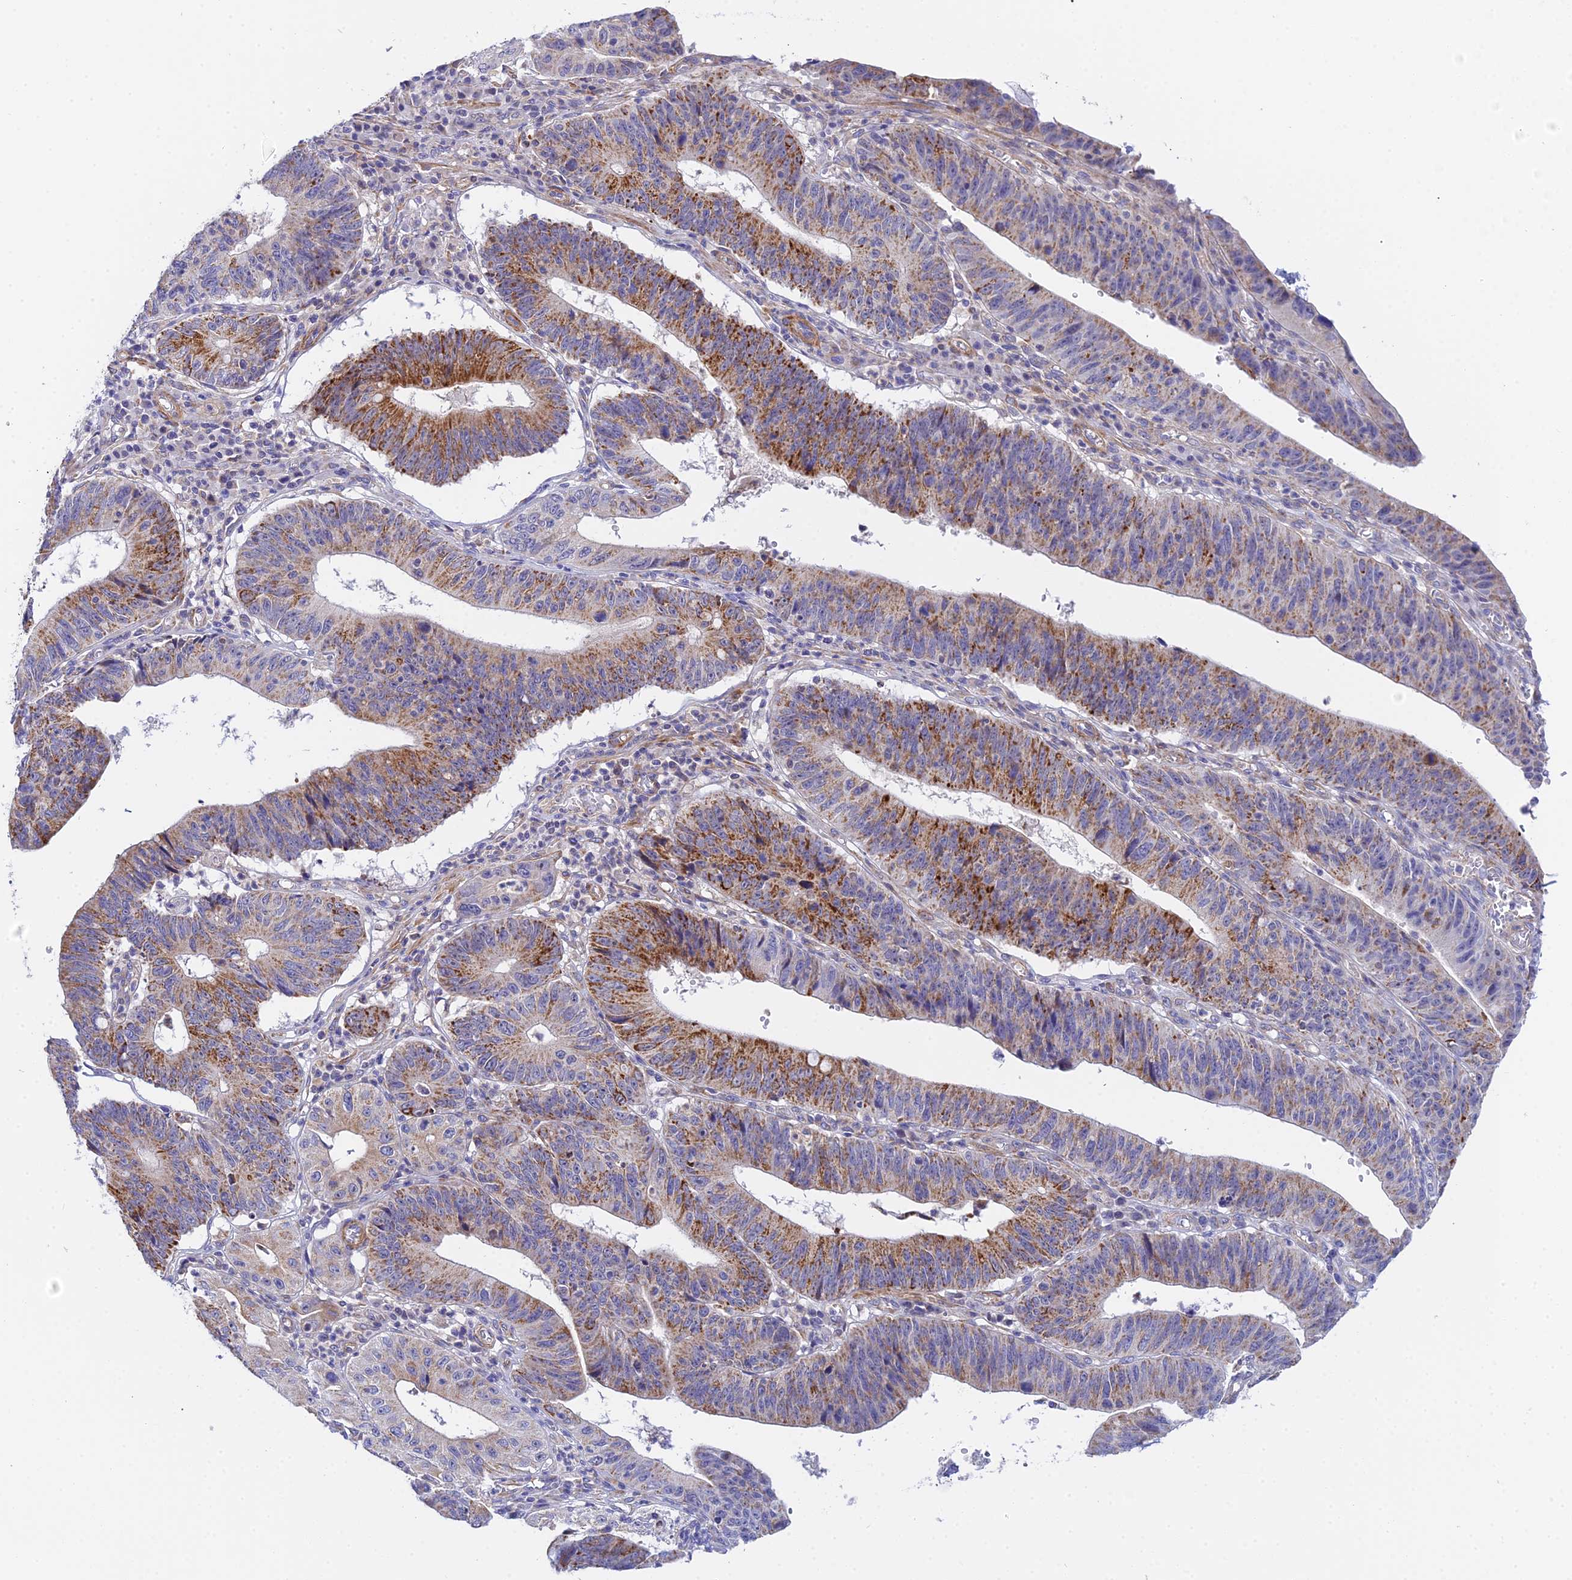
{"staining": {"intensity": "moderate", "quantity": "25%-75%", "location": "cytoplasmic/membranous"}, "tissue": "stomach cancer", "cell_type": "Tumor cells", "image_type": "cancer", "snomed": [{"axis": "morphology", "description": "Adenocarcinoma, NOS"}, {"axis": "topography", "description": "Stomach"}], "caption": "This image reveals immunohistochemistry staining of human stomach adenocarcinoma, with medium moderate cytoplasmic/membranous positivity in approximately 25%-75% of tumor cells.", "gene": "ACOT2", "patient": {"sex": "male", "age": 59}}